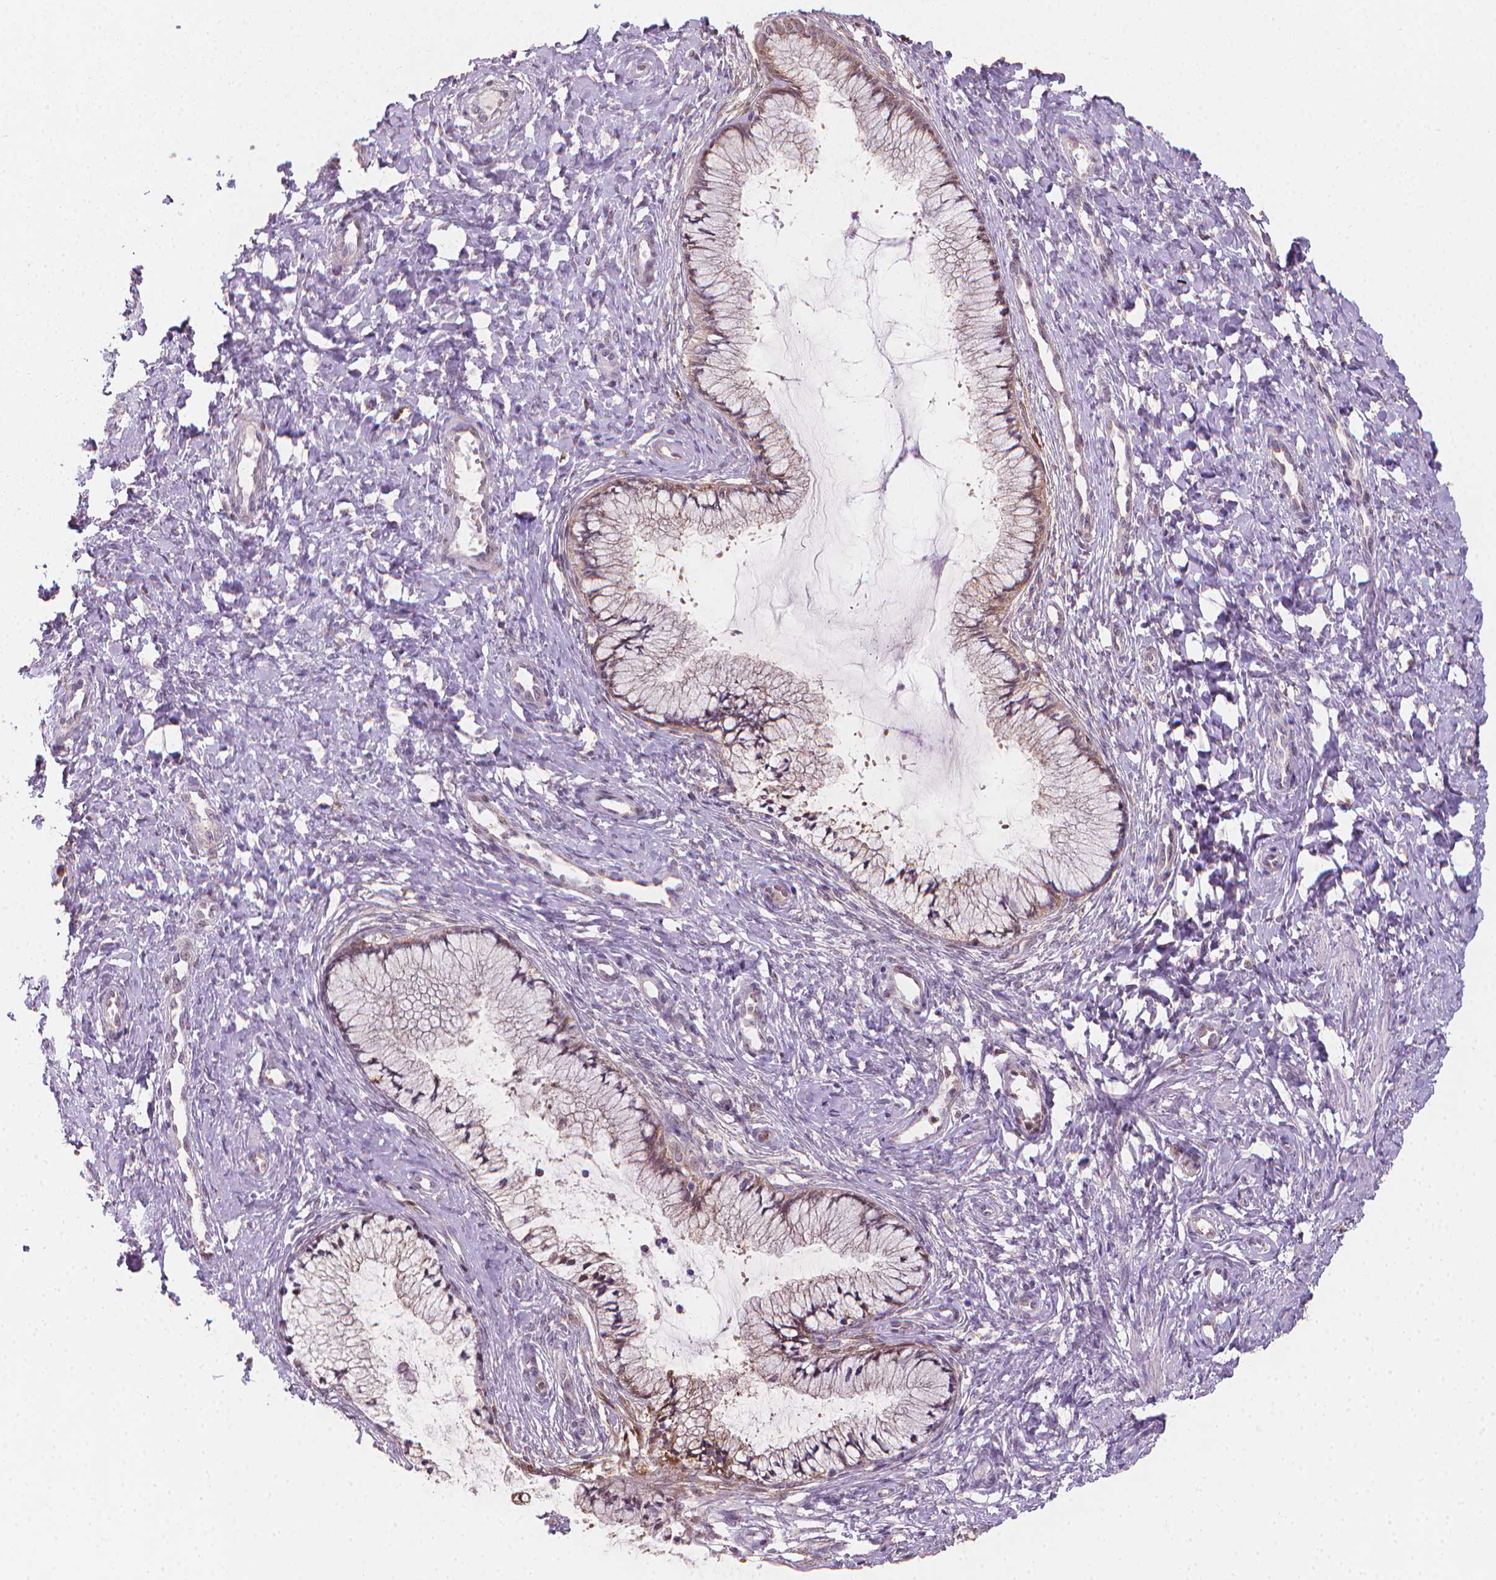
{"staining": {"intensity": "weak", "quantity": "<25%", "location": "cytoplasmic/membranous"}, "tissue": "cervix", "cell_type": "Glandular cells", "image_type": "normal", "snomed": [{"axis": "morphology", "description": "Normal tissue, NOS"}, {"axis": "topography", "description": "Cervix"}], "caption": "A micrograph of cervix stained for a protein shows no brown staining in glandular cells. The staining was performed using DAB to visualize the protein expression in brown, while the nuclei were stained in blue with hematoxylin (Magnification: 20x).", "gene": "TNFAIP2", "patient": {"sex": "female", "age": 37}}